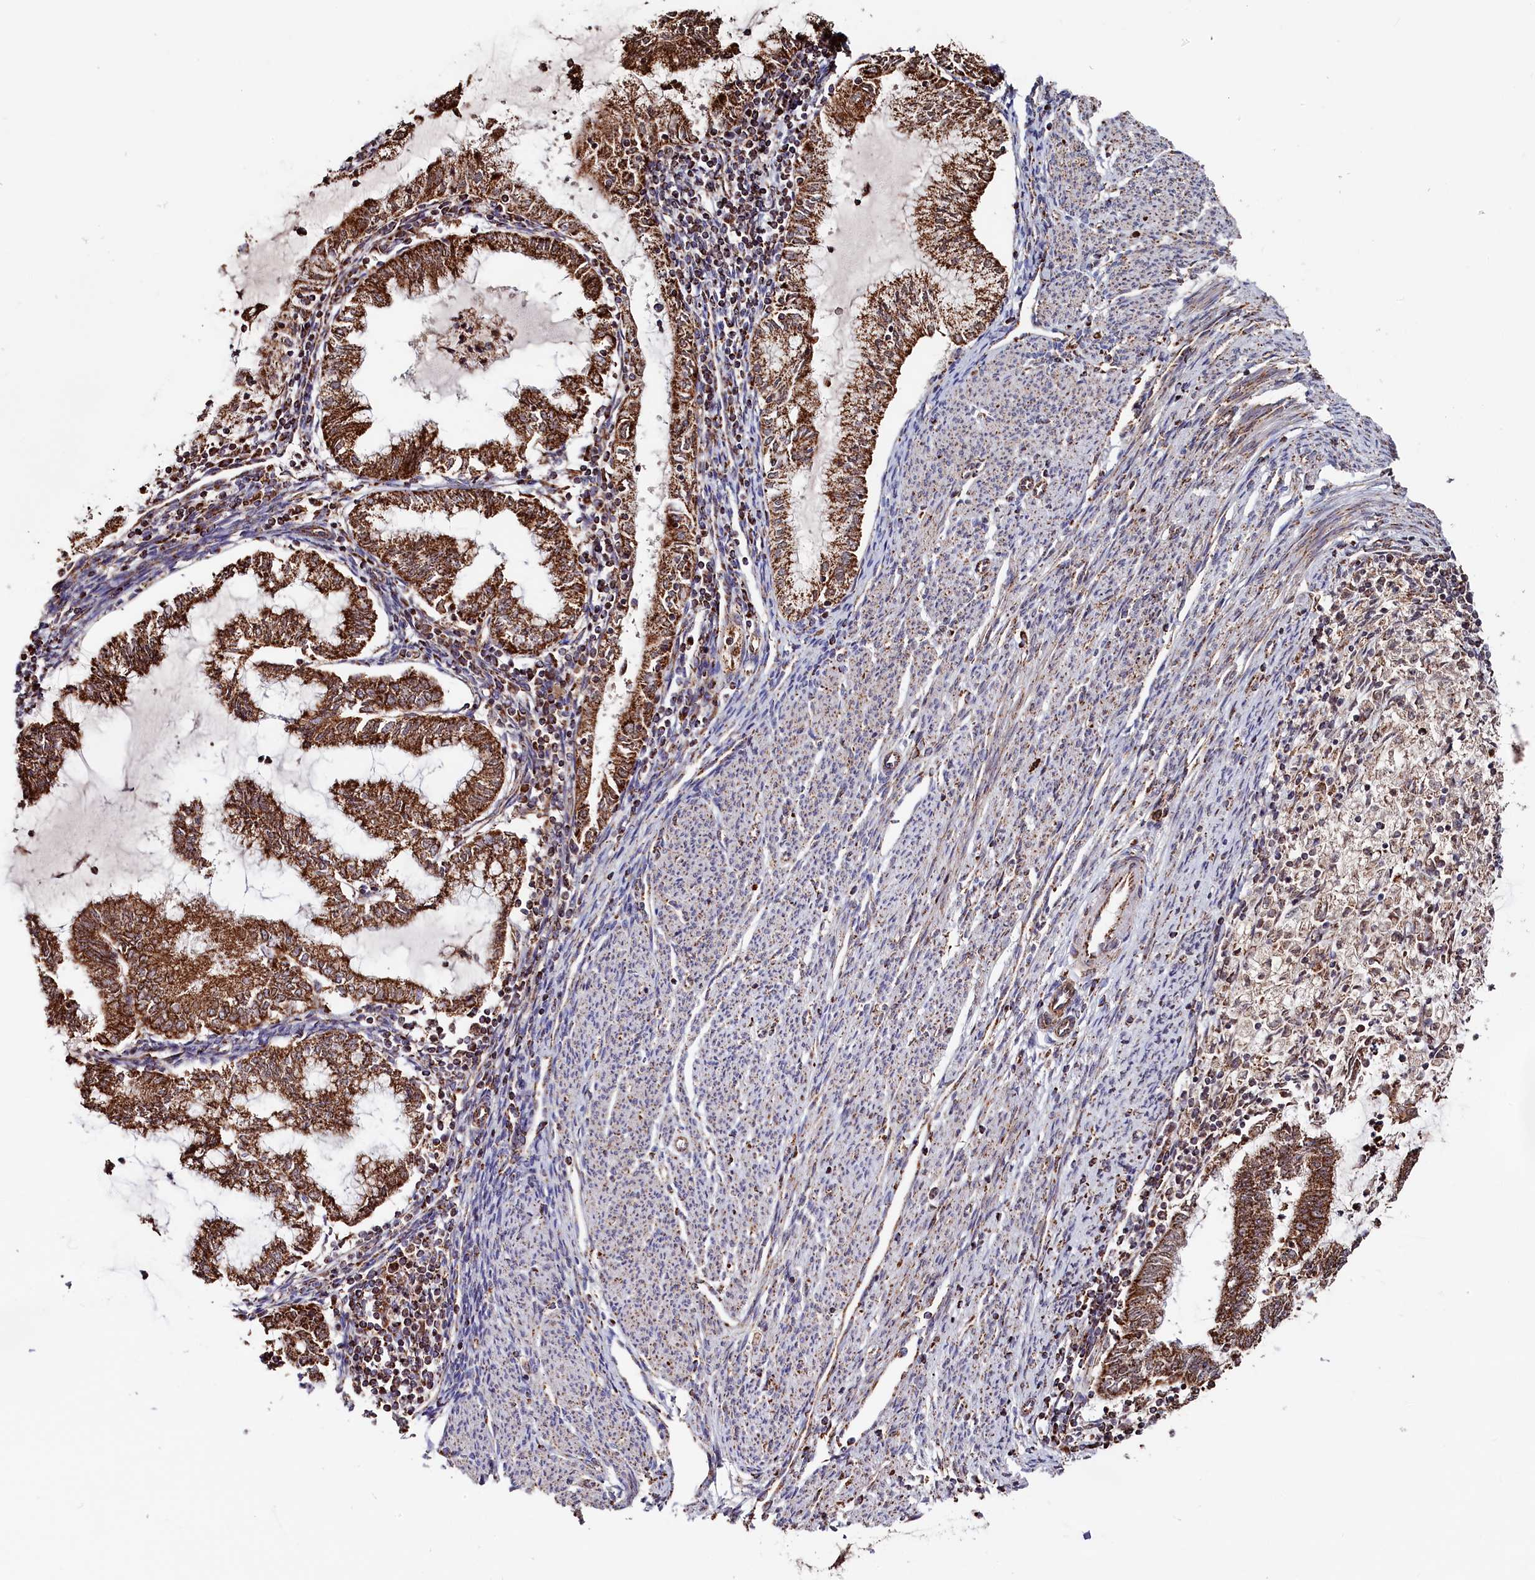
{"staining": {"intensity": "strong", "quantity": ">75%", "location": "cytoplasmic/membranous"}, "tissue": "endometrial cancer", "cell_type": "Tumor cells", "image_type": "cancer", "snomed": [{"axis": "morphology", "description": "Adenocarcinoma, NOS"}, {"axis": "topography", "description": "Endometrium"}], "caption": "Strong cytoplasmic/membranous expression for a protein is identified in about >75% of tumor cells of endometrial adenocarcinoma using immunohistochemistry (IHC).", "gene": "MACROD1", "patient": {"sex": "female", "age": 79}}